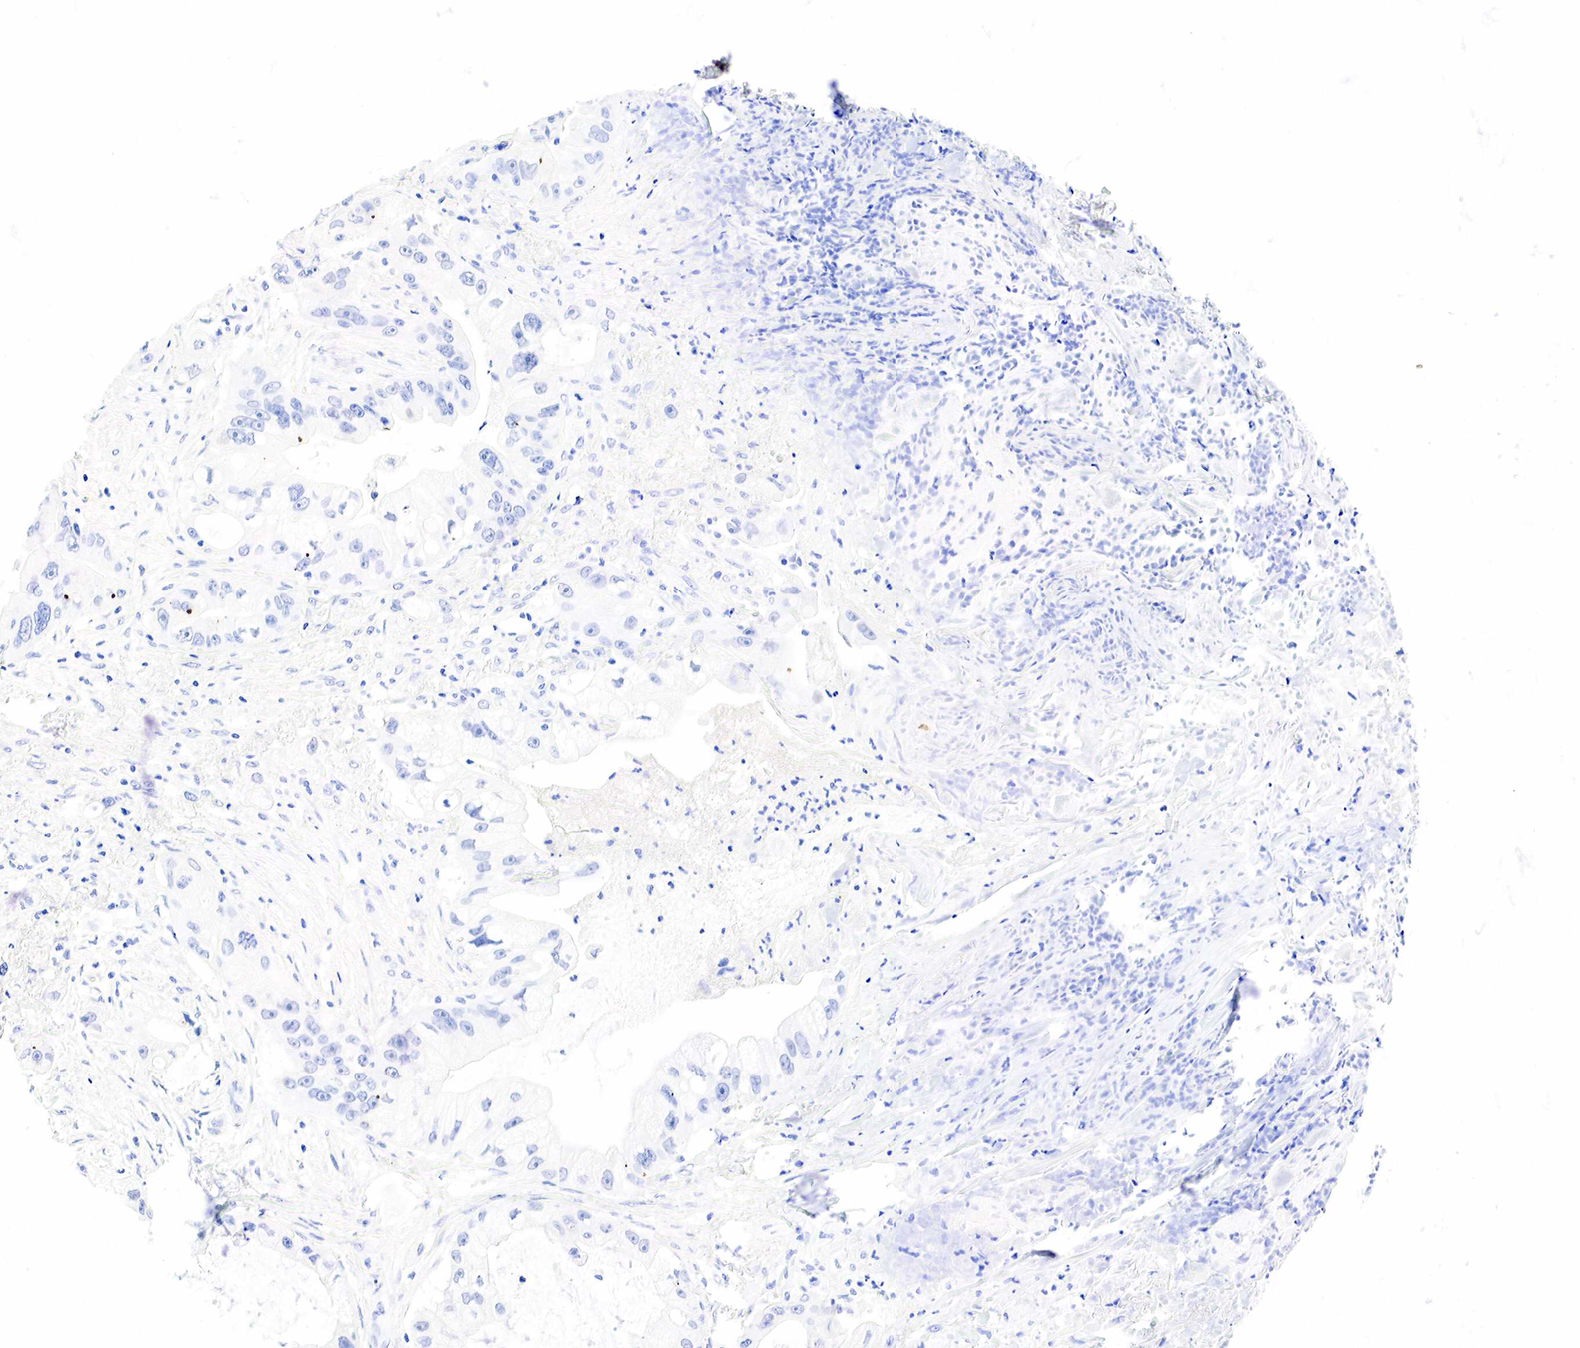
{"staining": {"intensity": "negative", "quantity": "none", "location": "none"}, "tissue": "pancreatic cancer", "cell_type": "Tumor cells", "image_type": "cancer", "snomed": [{"axis": "morphology", "description": "Adenocarcinoma, NOS"}, {"axis": "topography", "description": "Pancreas"}, {"axis": "topography", "description": "Stomach, upper"}], "caption": "Human adenocarcinoma (pancreatic) stained for a protein using immunohistochemistry reveals no positivity in tumor cells.", "gene": "CD79A", "patient": {"sex": "male", "age": 77}}